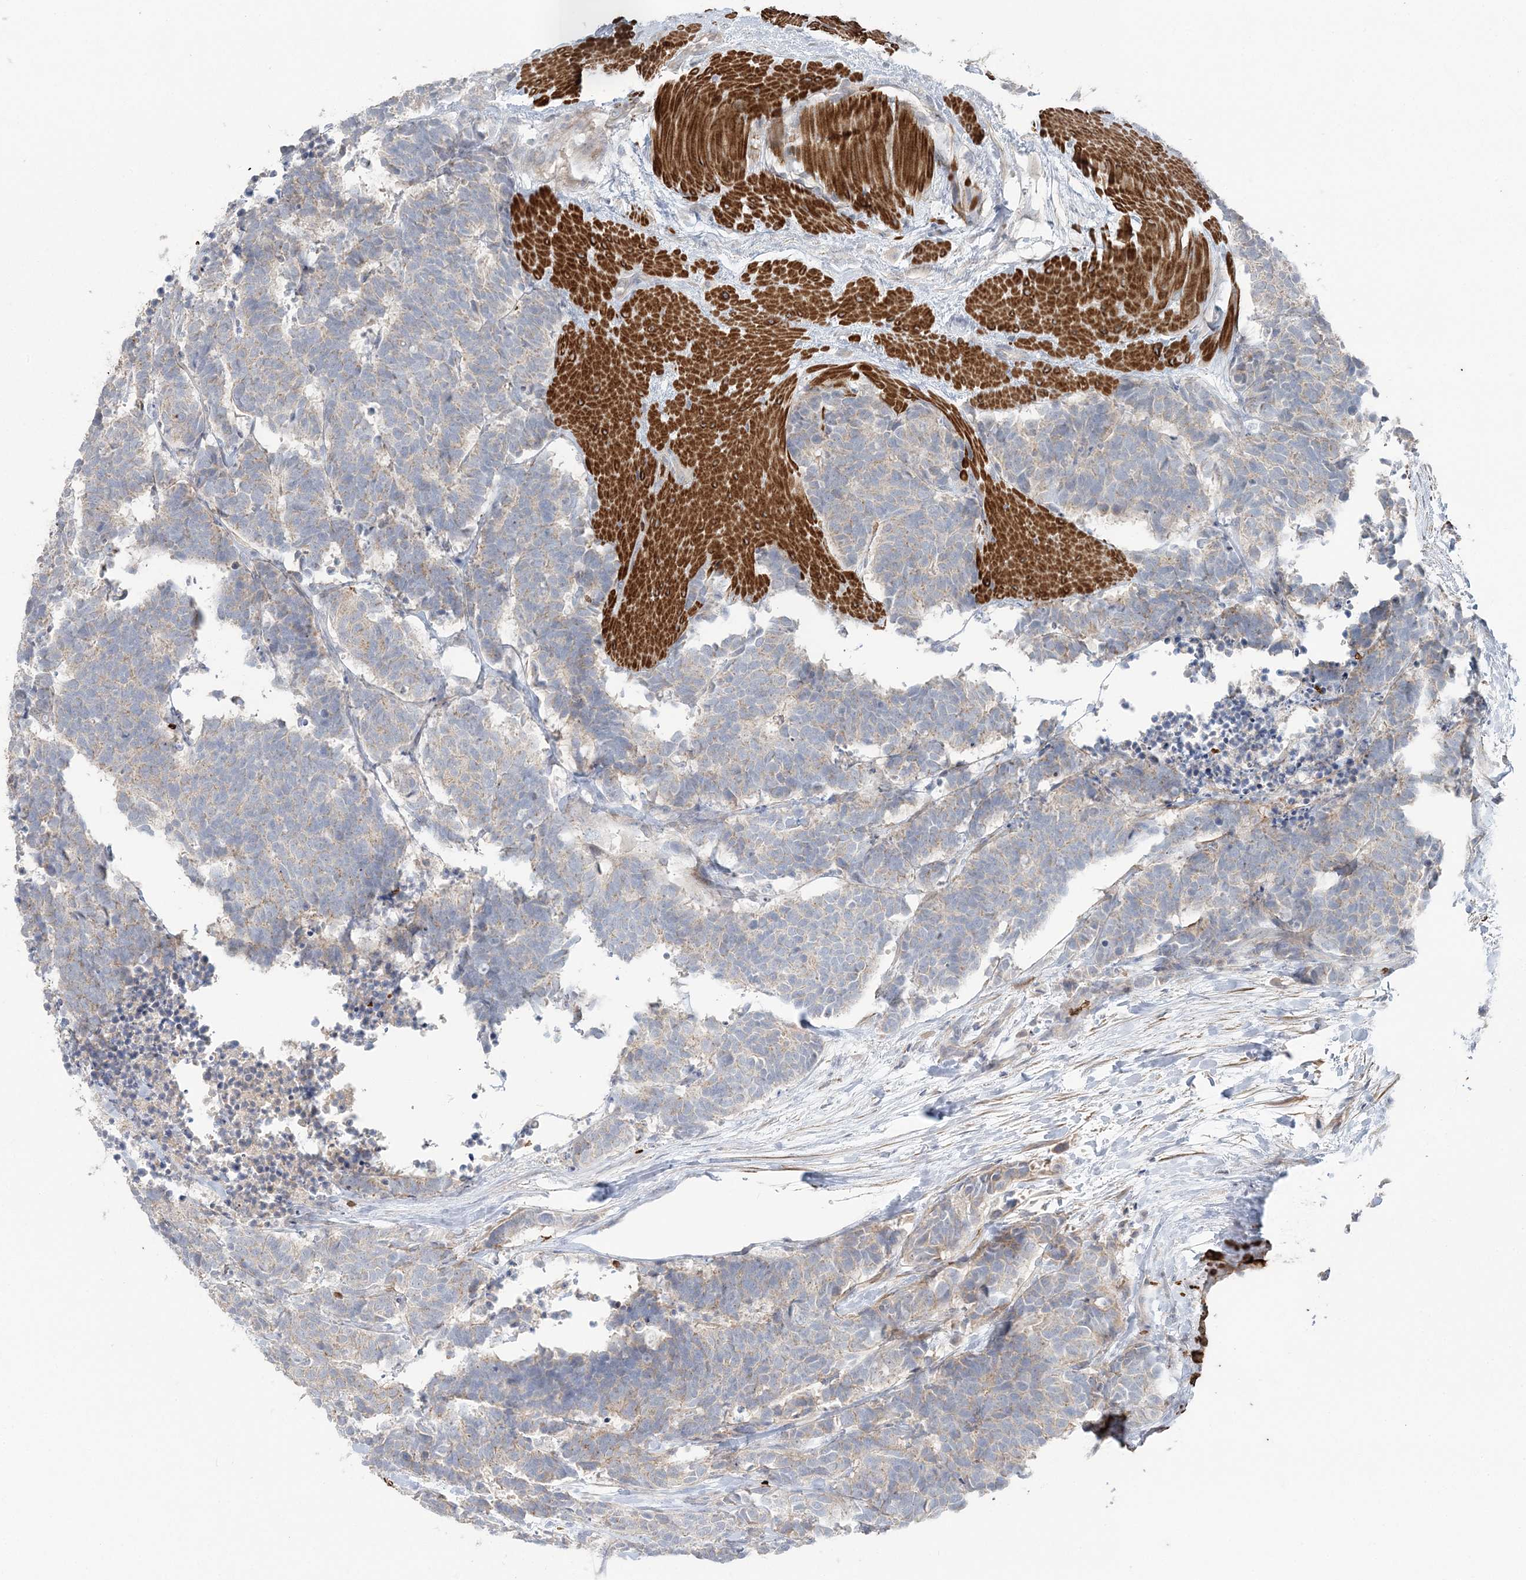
{"staining": {"intensity": "weak", "quantity": "<25%", "location": "cytoplasmic/membranous"}, "tissue": "carcinoid", "cell_type": "Tumor cells", "image_type": "cancer", "snomed": [{"axis": "morphology", "description": "Carcinoma, NOS"}, {"axis": "morphology", "description": "Carcinoid, malignant, NOS"}, {"axis": "topography", "description": "Urinary bladder"}], "caption": "Tumor cells show no significant staining in malignant carcinoid.", "gene": "SERINC1", "patient": {"sex": "male", "age": 57}}